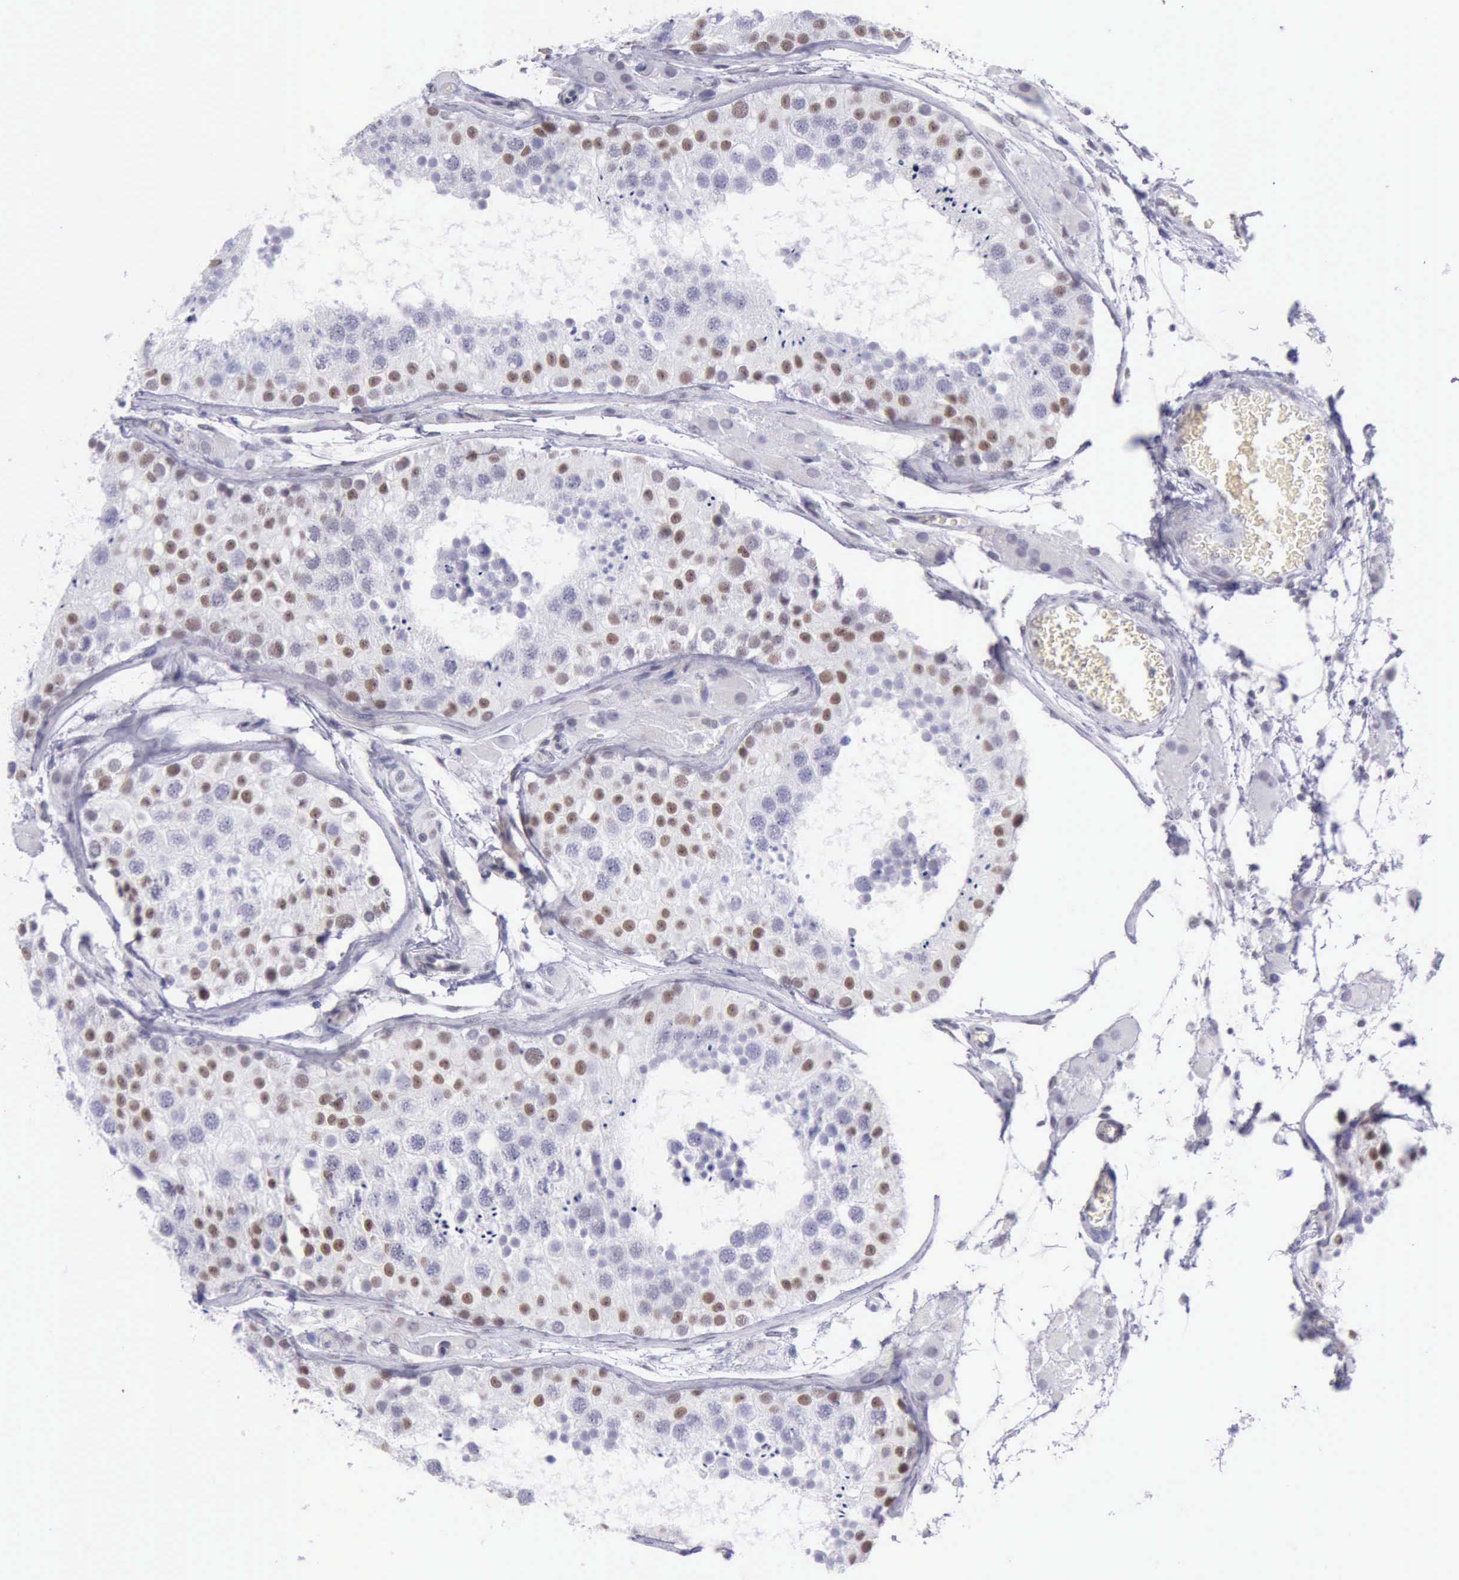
{"staining": {"intensity": "moderate", "quantity": "25%-75%", "location": "nuclear"}, "tissue": "testis", "cell_type": "Cells in seminiferous ducts", "image_type": "normal", "snomed": [{"axis": "morphology", "description": "Normal tissue, NOS"}, {"axis": "topography", "description": "Testis"}], "caption": "Benign testis was stained to show a protein in brown. There is medium levels of moderate nuclear staining in approximately 25%-75% of cells in seminiferous ducts.", "gene": "EP300", "patient": {"sex": "male", "age": 26}}